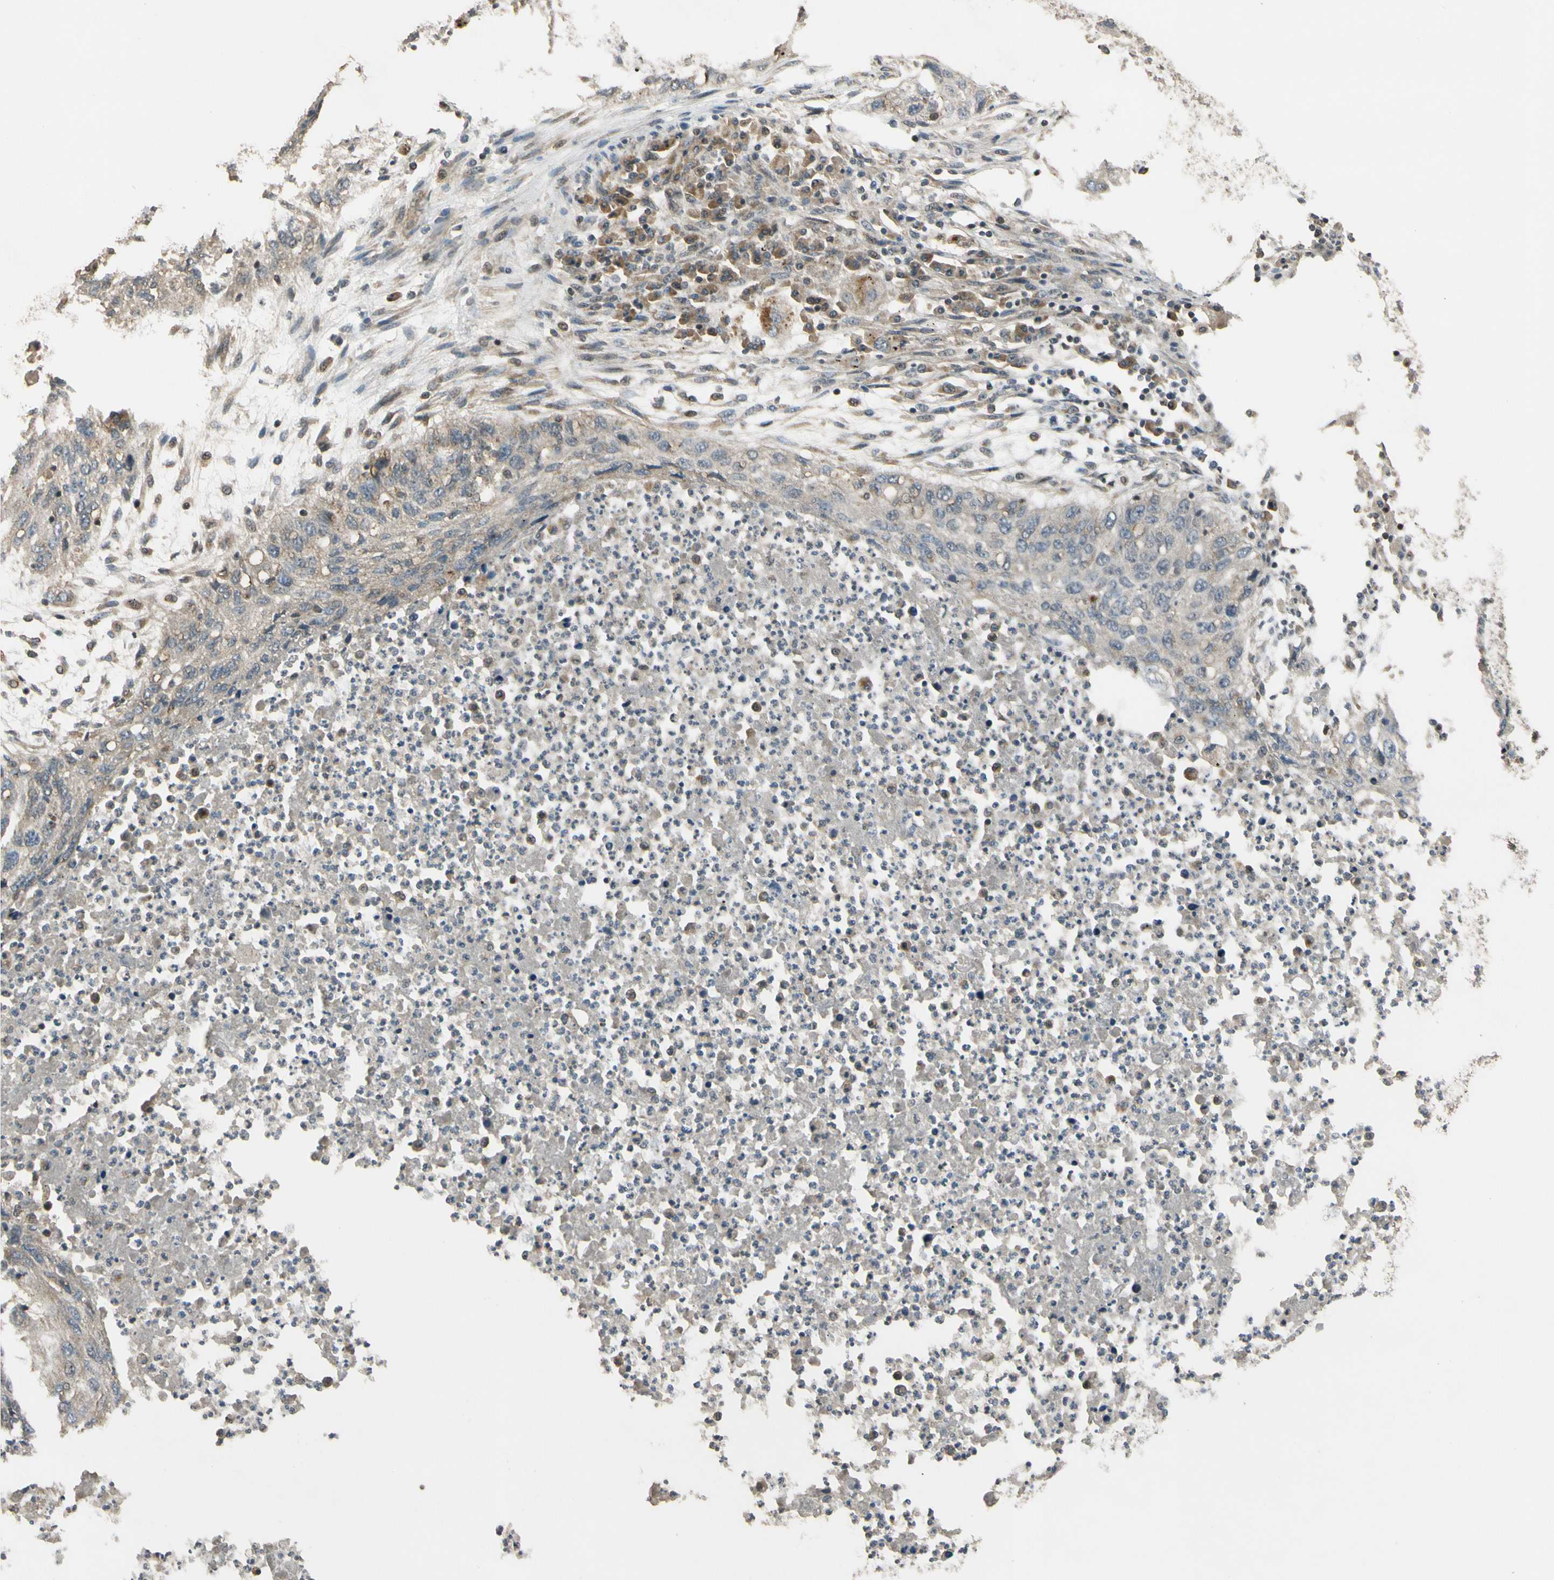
{"staining": {"intensity": "weak", "quantity": "<25%", "location": "cytoplasmic/membranous"}, "tissue": "lung cancer", "cell_type": "Tumor cells", "image_type": "cancer", "snomed": [{"axis": "morphology", "description": "Squamous cell carcinoma, NOS"}, {"axis": "topography", "description": "Lung"}], "caption": "This is an immunohistochemistry (IHC) histopathology image of human squamous cell carcinoma (lung). There is no expression in tumor cells.", "gene": "LAMTOR1", "patient": {"sex": "female", "age": 63}}